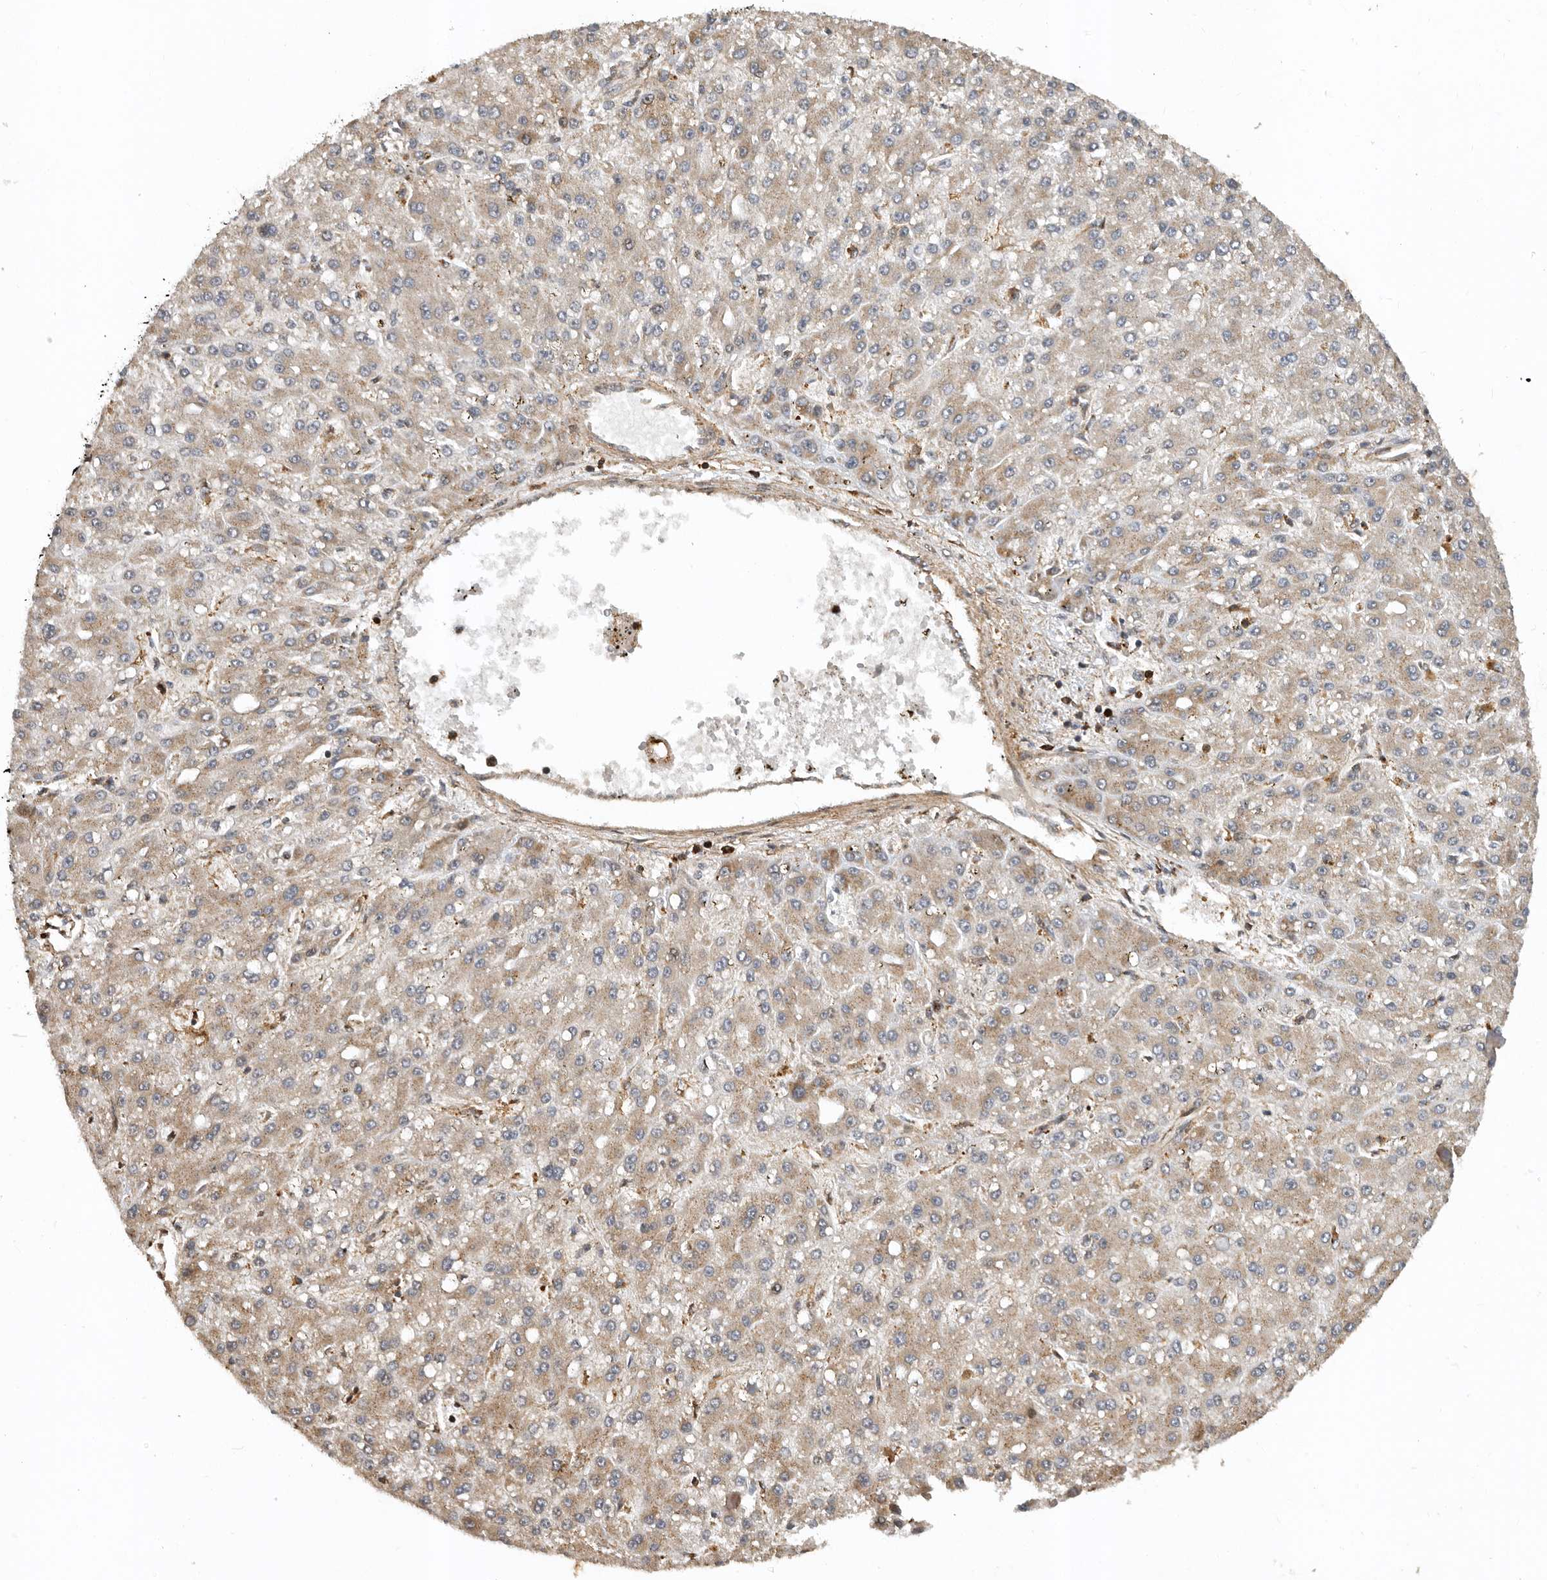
{"staining": {"intensity": "weak", "quantity": "25%-75%", "location": "cytoplasmic/membranous"}, "tissue": "liver cancer", "cell_type": "Tumor cells", "image_type": "cancer", "snomed": [{"axis": "morphology", "description": "Carcinoma, Hepatocellular, NOS"}, {"axis": "topography", "description": "Liver"}], "caption": "Immunohistochemical staining of human liver cancer reveals weak cytoplasmic/membranous protein staining in about 25%-75% of tumor cells.", "gene": "RNF157", "patient": {"sex": "male", "age": 67}}